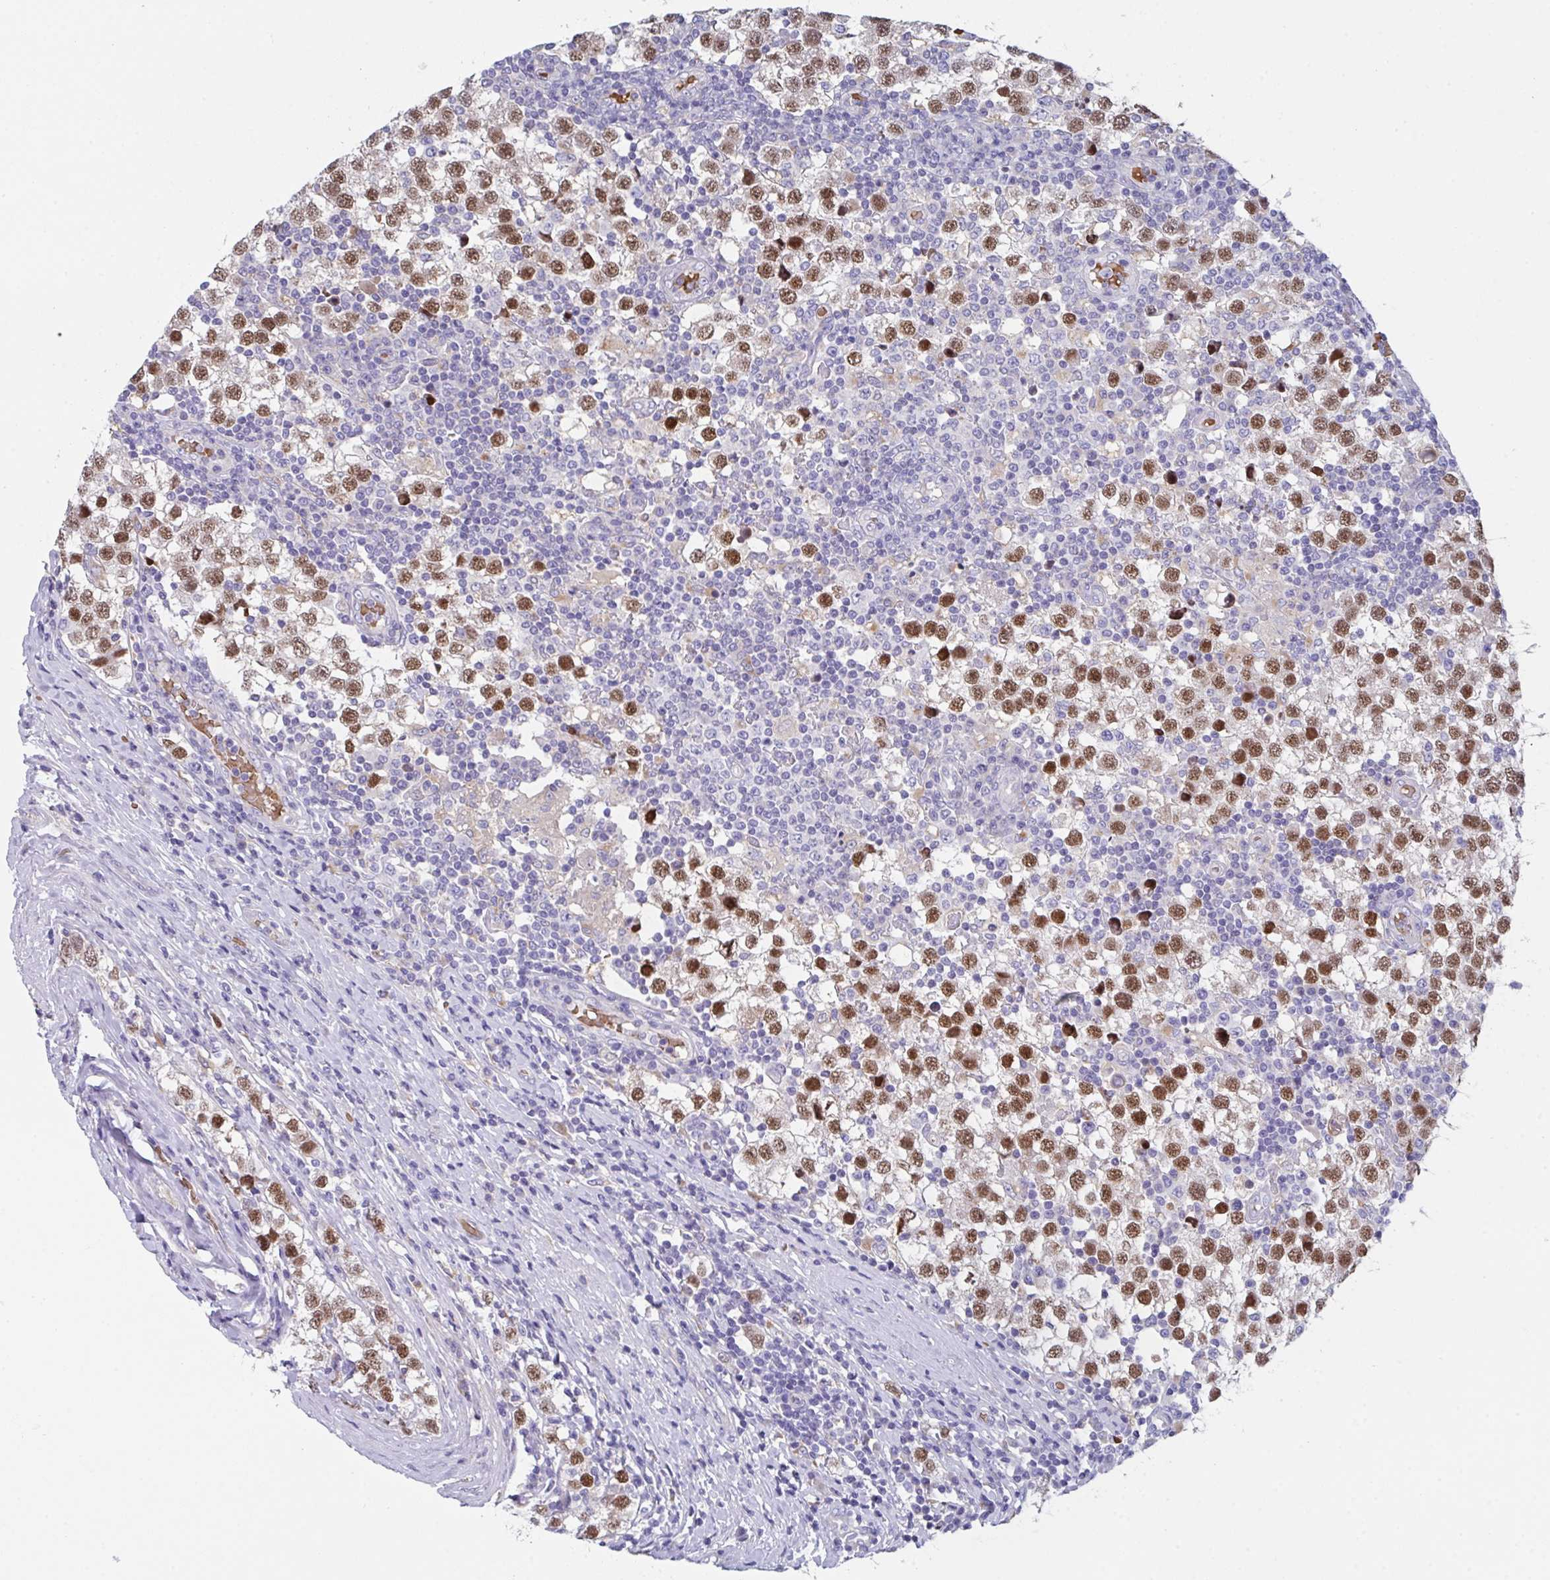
{"staining": {"intensity": "moderate", "quantity": ">75%", "location": "nuclear"}, "tissue": "testis cancer", "cell_type": "Tumor cells", "image_type": "cancer", "snomed": [{"axis": "morphology", "description": "Seminoma, NOS"}, {"axis": "topography", "description": "Testis"}], "caption": "Protein staining by IHC shows moderate nuclear staining in about >75% of tumor cells in testis cancer.", "gene": "TFAP2C", "patient": {"sex": "male", "age": 34}}